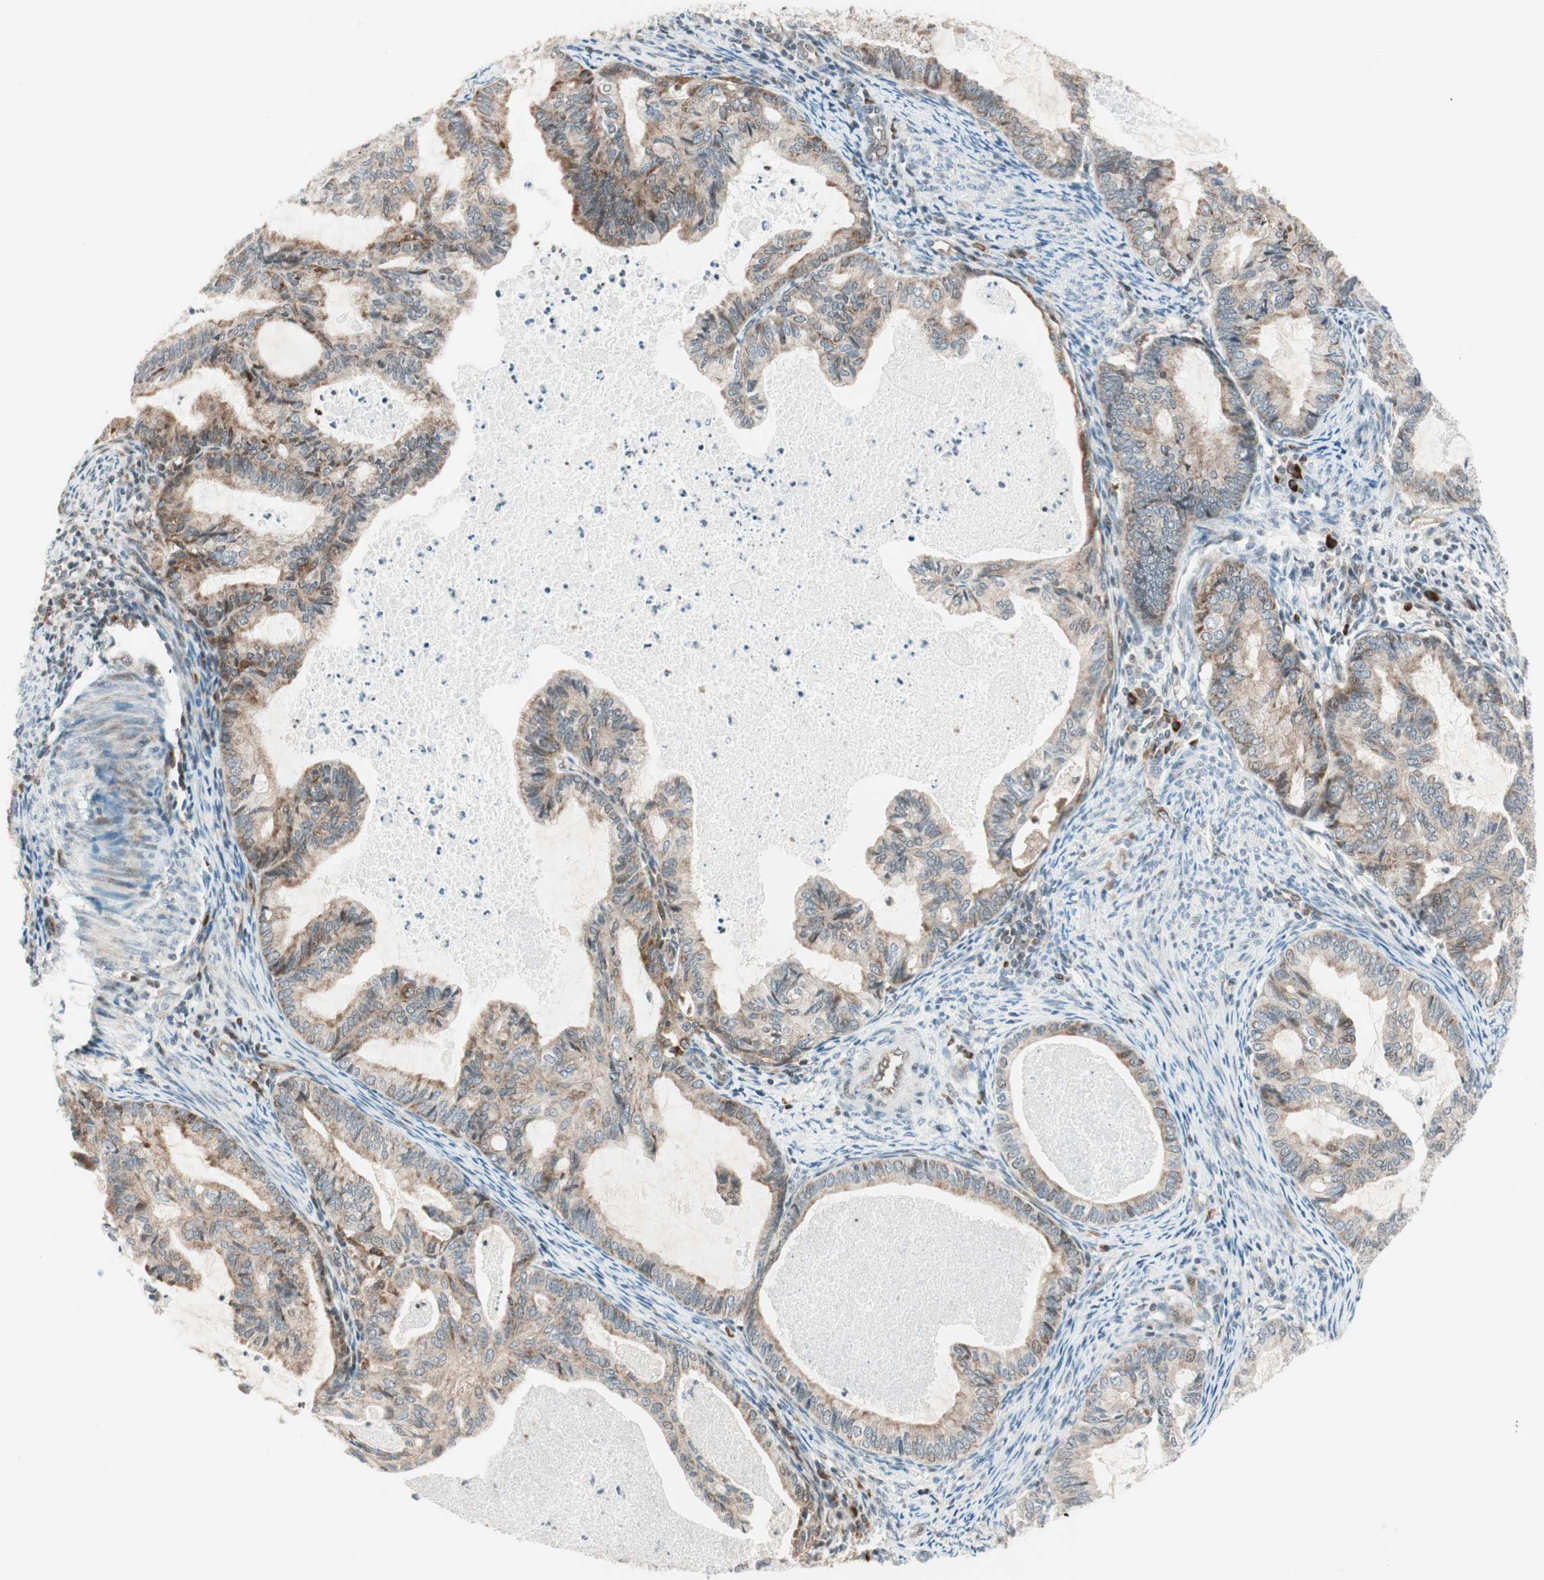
{"staining": {"intensity": "weak", "quantity": ">75%", "location": "cytoplasmic/membranous"}, "tissue": "cervical cancer", "cell_type": "Tumor cells", "image_type": "cancer", "snomed": [{"axis": "morphology", "description": "Normal tissue, NOS"}, {"axis": "morphology", "description": "Adenocarcinoma, NOS"}, {"axis": "topography", "description": "Cervix"}, {"axis": "topography", "description": "Endometrium"}], "caption": "This histopathology image reveals immunohistochemistry (IHC) staining of human cervical cancer (adenocarcinoma), with low weak cytoplasmic/membranous positivity in approximately >75% of tumor cells.", "gene": "TPT1", "patient": {"sex": "female", "age": 86}}